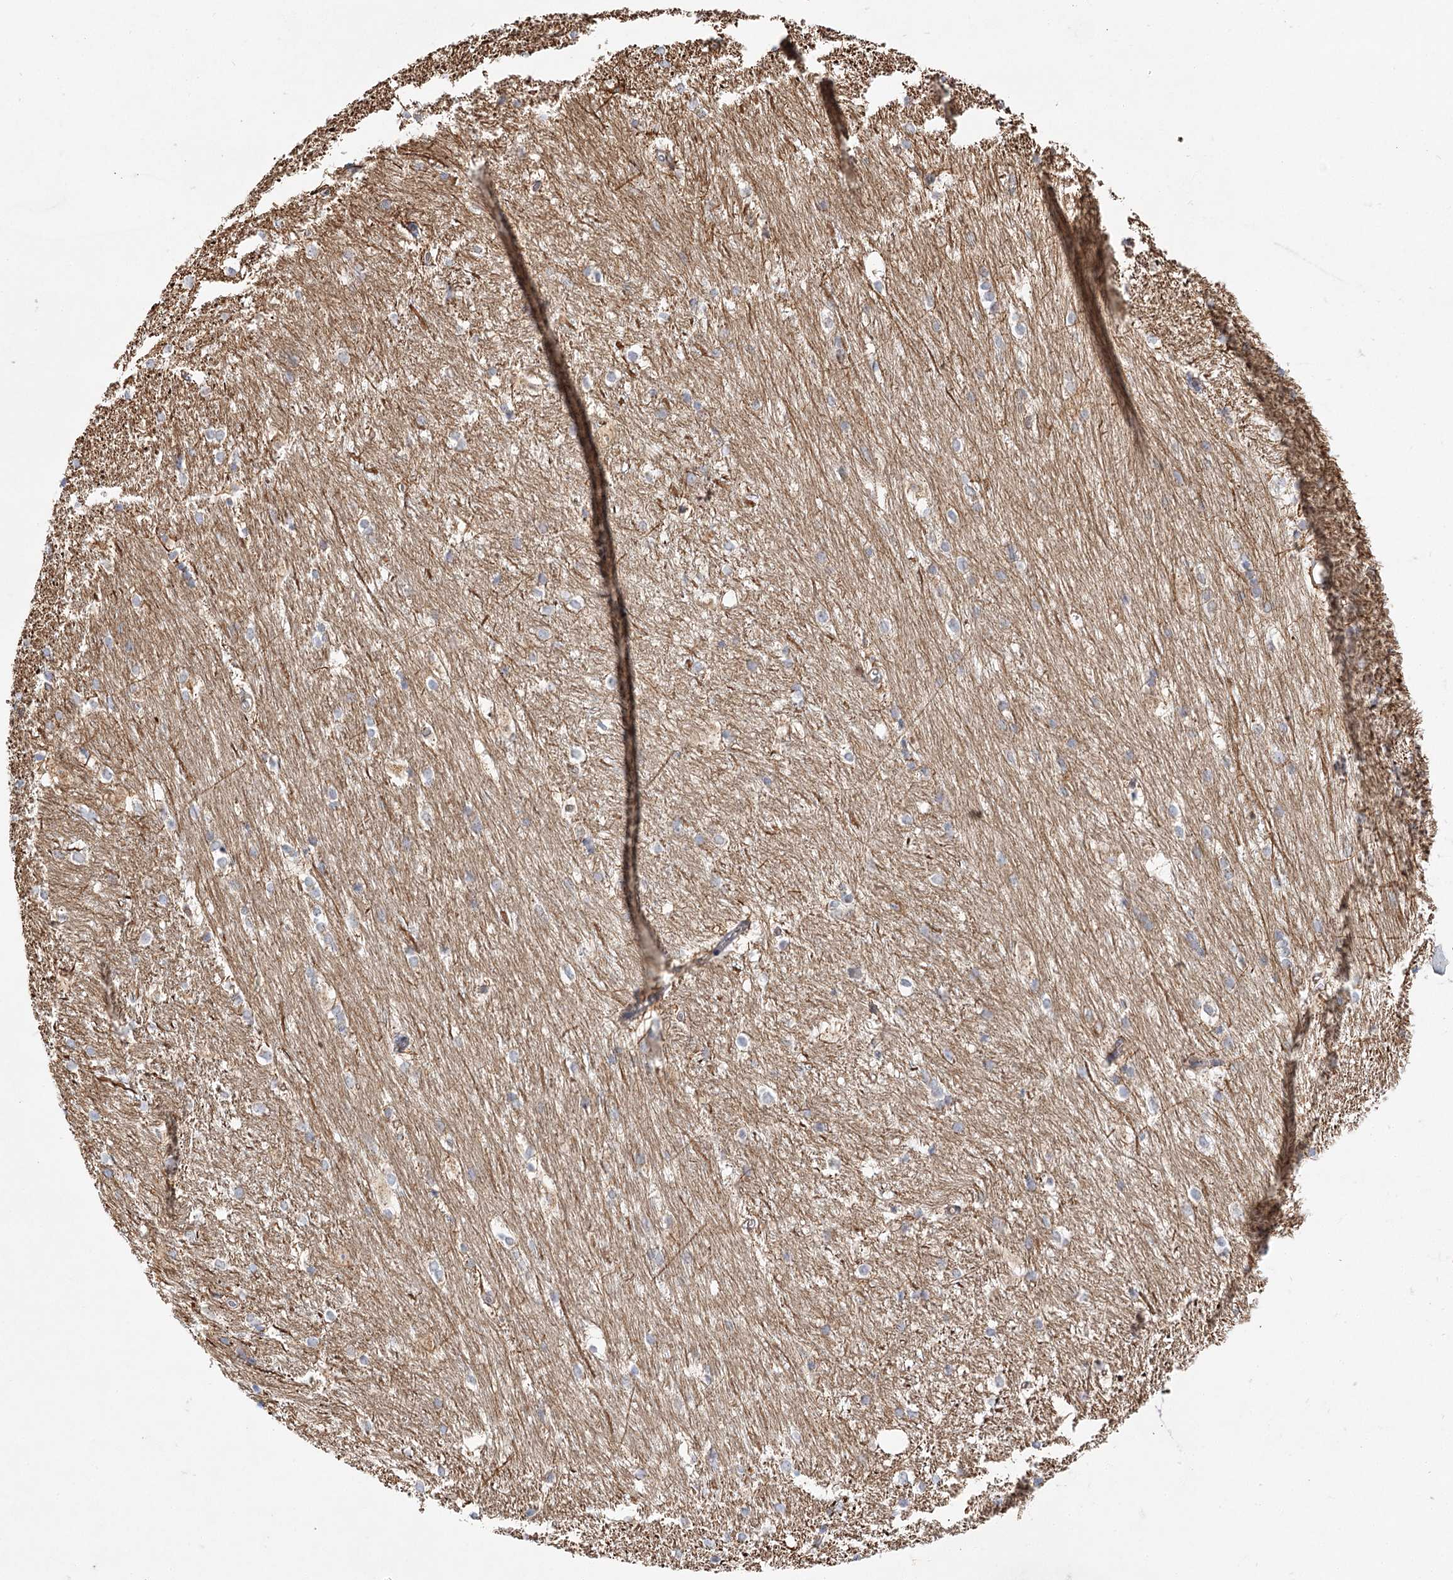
{"staining": {"intensity": "negative", "quantity": "none", "location": "none"}, "tissue": "caudate", "cell_type": "Glial cells", "image_type": "normal", "snomed": [{"axis": "morphology", "description": "Normal tissue, NOS"}, {"axis": "topography", "description": "Lateral ventricle wall"}], "caption": "Histopathology image shows no protein positivity in glial cells of benign caudate.", "gene": "ZFYVE16", "patient": {"sex": "female", "age": 19}}